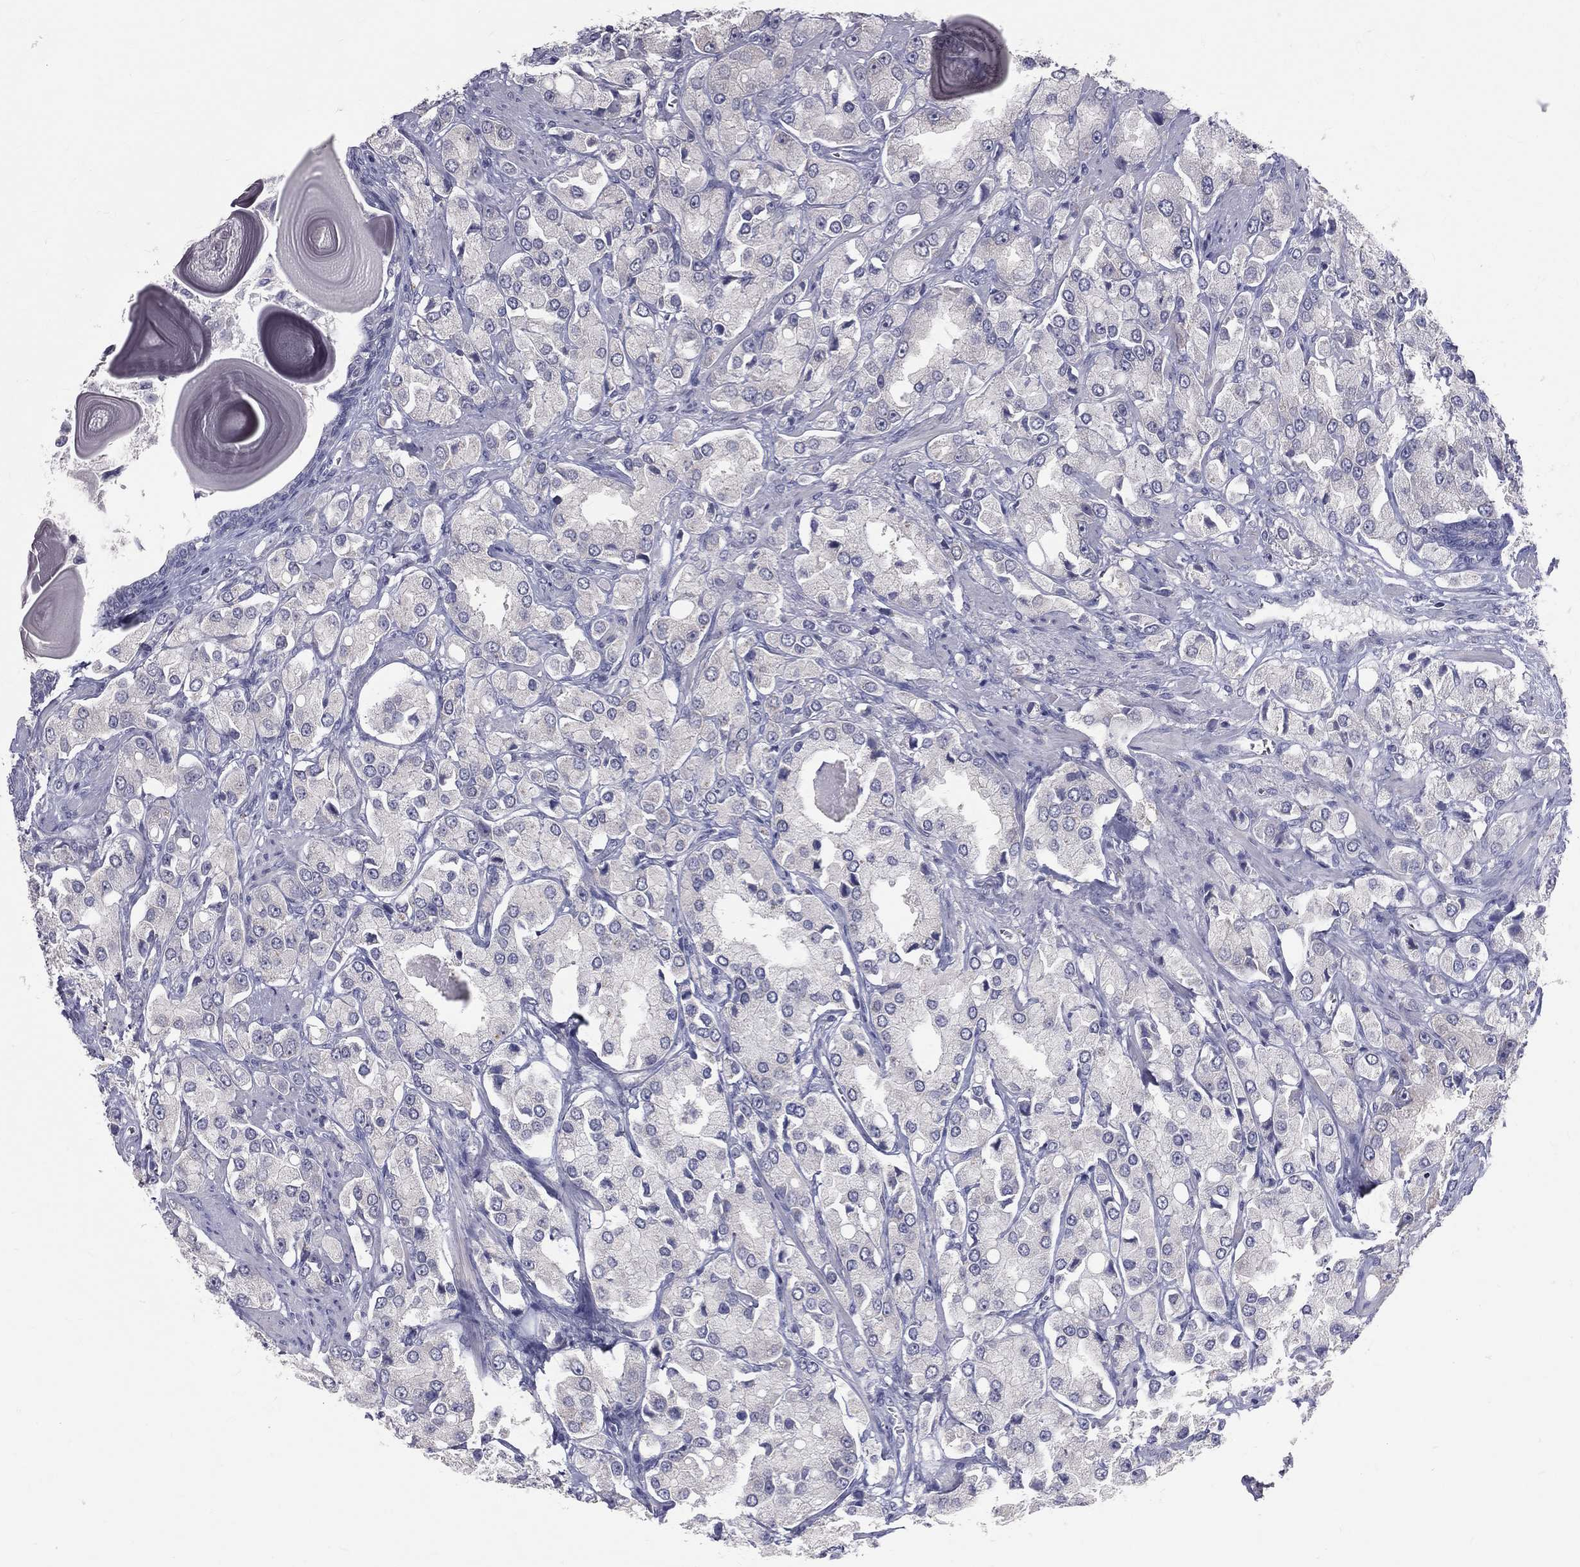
{"staining": {"intensity": "negative", "quantity": "none", "location": "none"}, "tissue": "prostate cancer", "cell_type": "Tumor cells", "image_type": "cancer", "snomed": [{"axis": "morphology", "description": "Adenocarcinoma, NOS"}, {"axis": "topography", "description": "Prostate and seminal vesicle, NOS"}, {"axis": "topography", "description": "Prostate"}], "caption": "This is a image of immunohistochemistry (IHC) staining of prostate cancer (adenocarcinoma), which shows no staining in tumor cells. (DAB IHC, high magnification).", "gene": "TFPI2", "patient": {"sex": "male", "age": 64}}